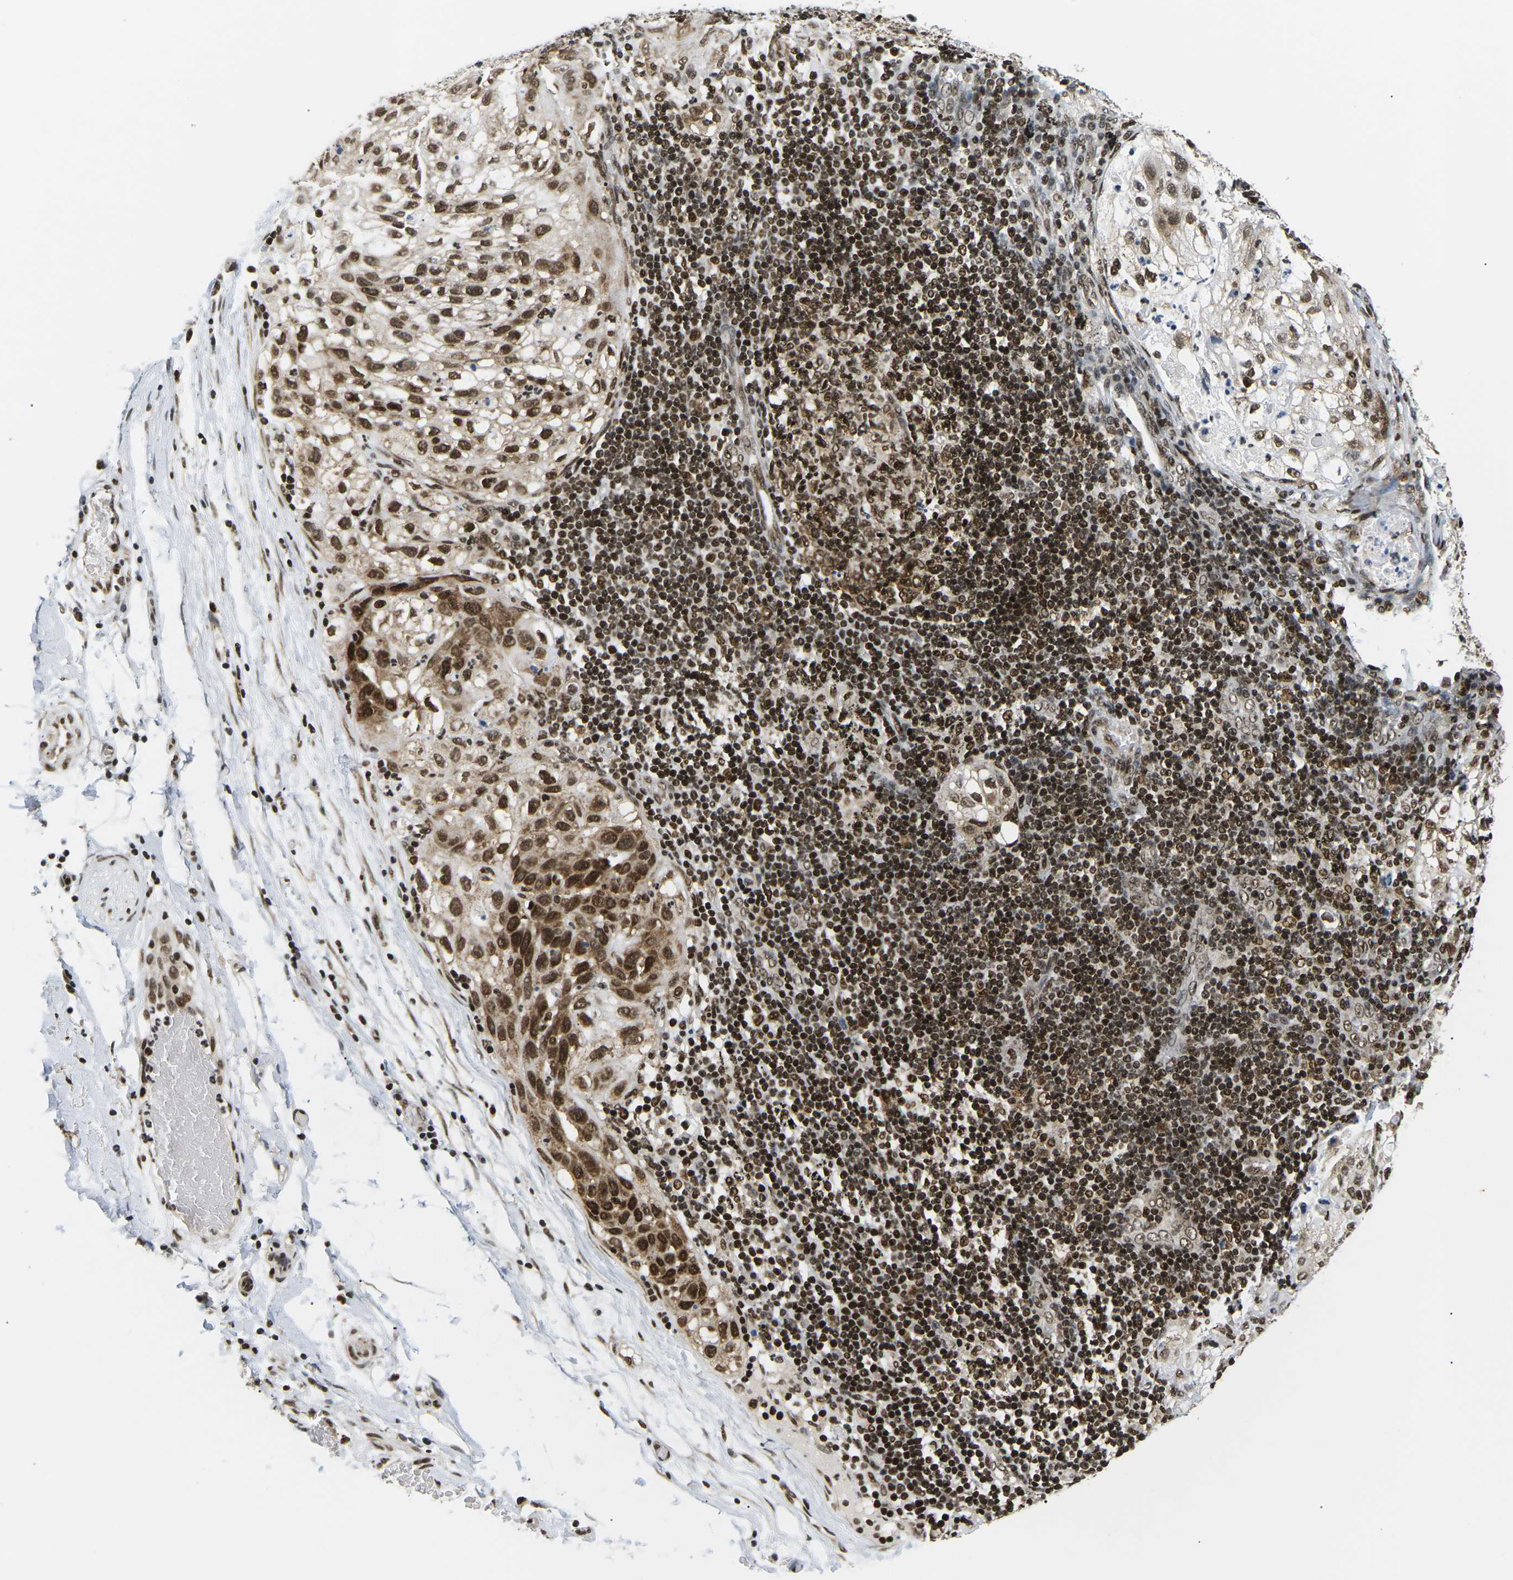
{"staining": {"intensity": "strong", "quantity": "25%-75%", "location": "nuclear"}, "tissue": "lung cancer", "cell_type": "Tumor cells", "image_type": "cancer", "snomed": [{"axis": "morphology", "description": "Inflammation, NOS"}, {"axis": "morphology", "description": "Squamous cell carcinoma, NOS"}, {"axis": "topography", "description": "Lymph node"}, {"axis": "topography", "description": "Soft tissue"}, {"axis": "topography", "description": "Lung"}], "caption": "Strong nuclear positivity for a protein is appreciated in approximately 25%-75% of tumor cells of lung cancer using immunohistochemistry.", "gene": "CELF1", "patient": {"sex": "male", "age": 66}}